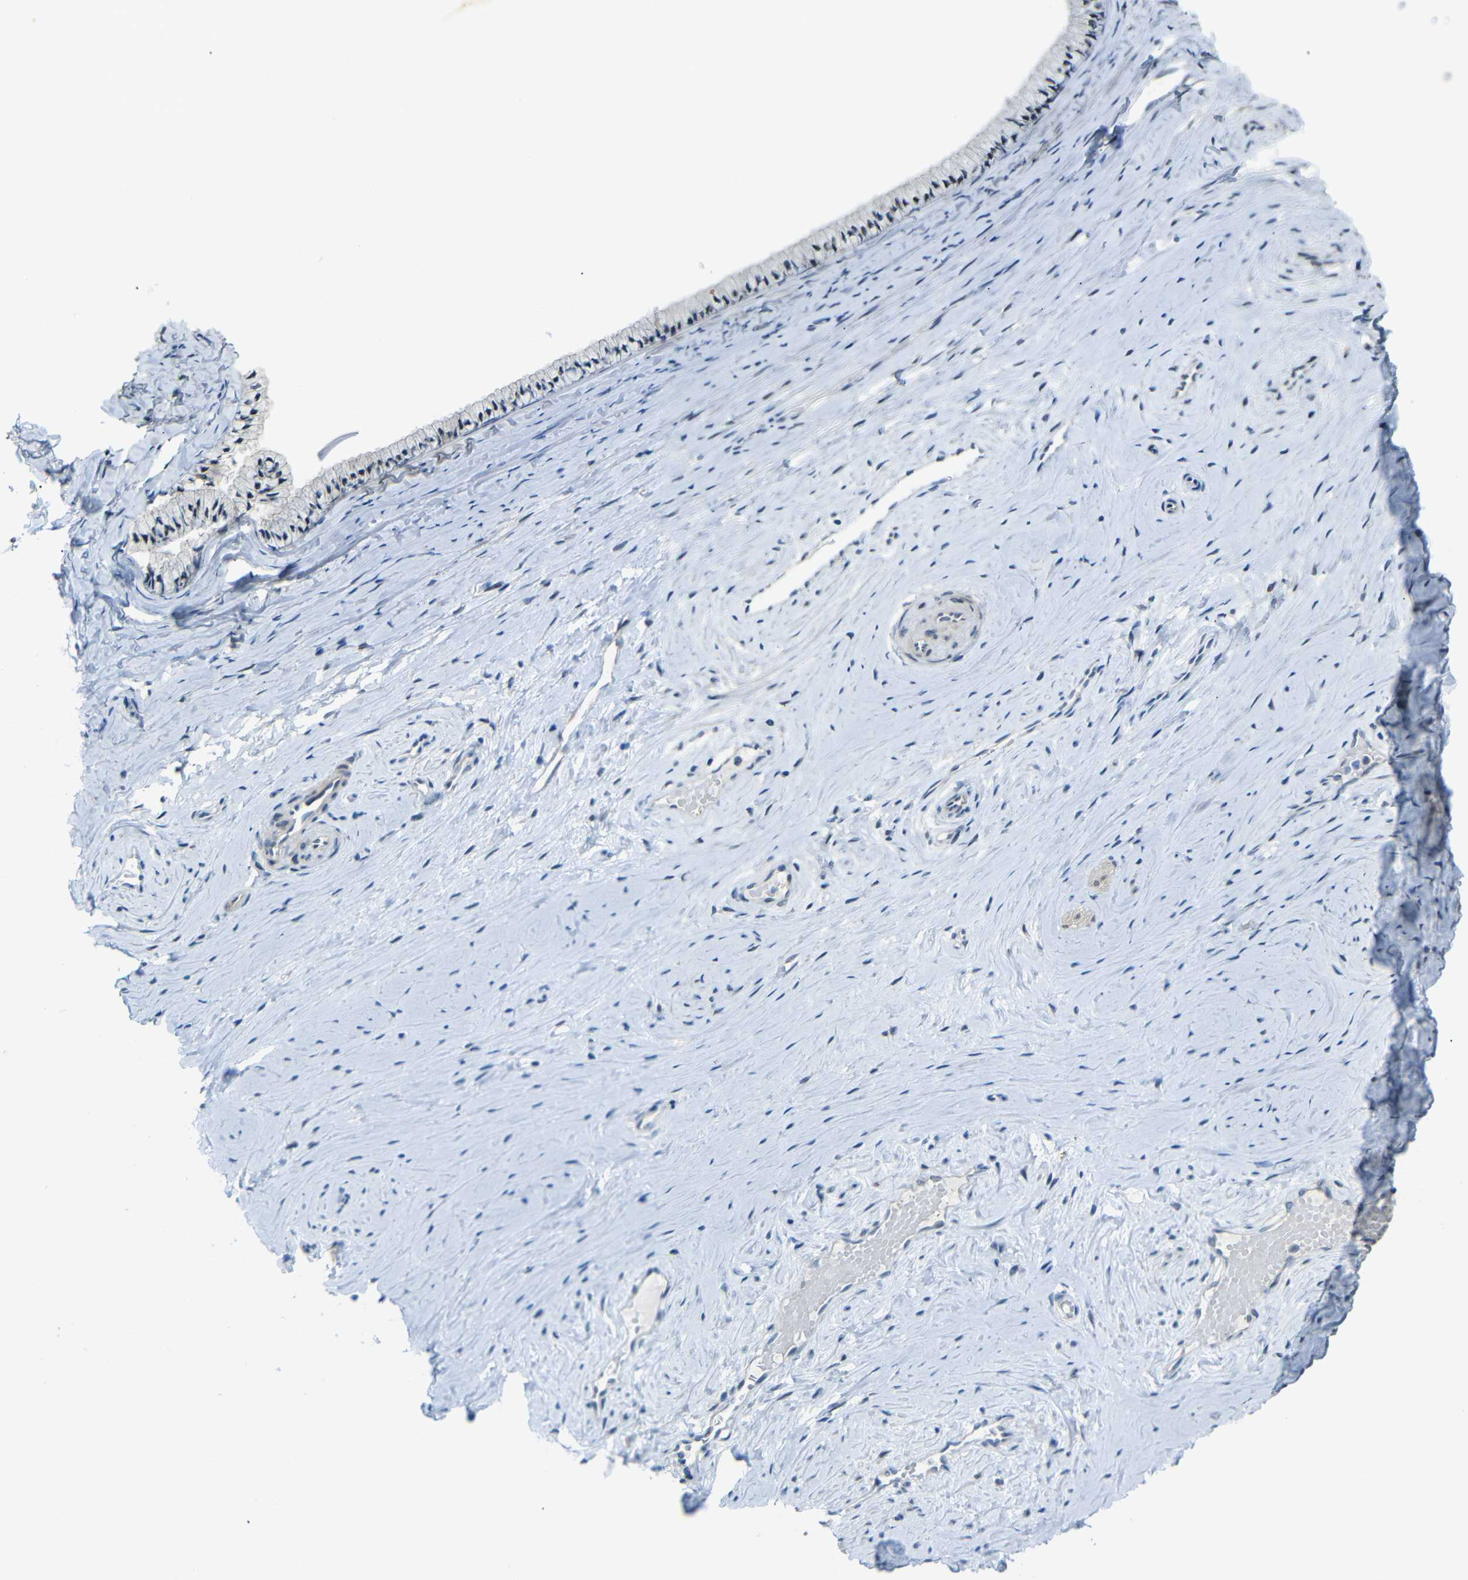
{"staining": {"intensity": "weak", "quantity": "<25%", "location": "cytoplasmic/membranous"}, "tissue": "cervix", "cell_type": "Glandular cells", "image_type": "normal", "snomed": [{"axis": "morphology", "description": "Normal tissue, NOS"}, {"axis": "topography", "description": "Cervix"}], "caption": "The photomicrograph exhibits no significant positivity in glandular cells of cervix. (Brightfield microscopy of DAB immunohistochemistry (IHC) at high magnification).", "gene": "GPR158", "patient": {"sex": "female", "age": 39}}